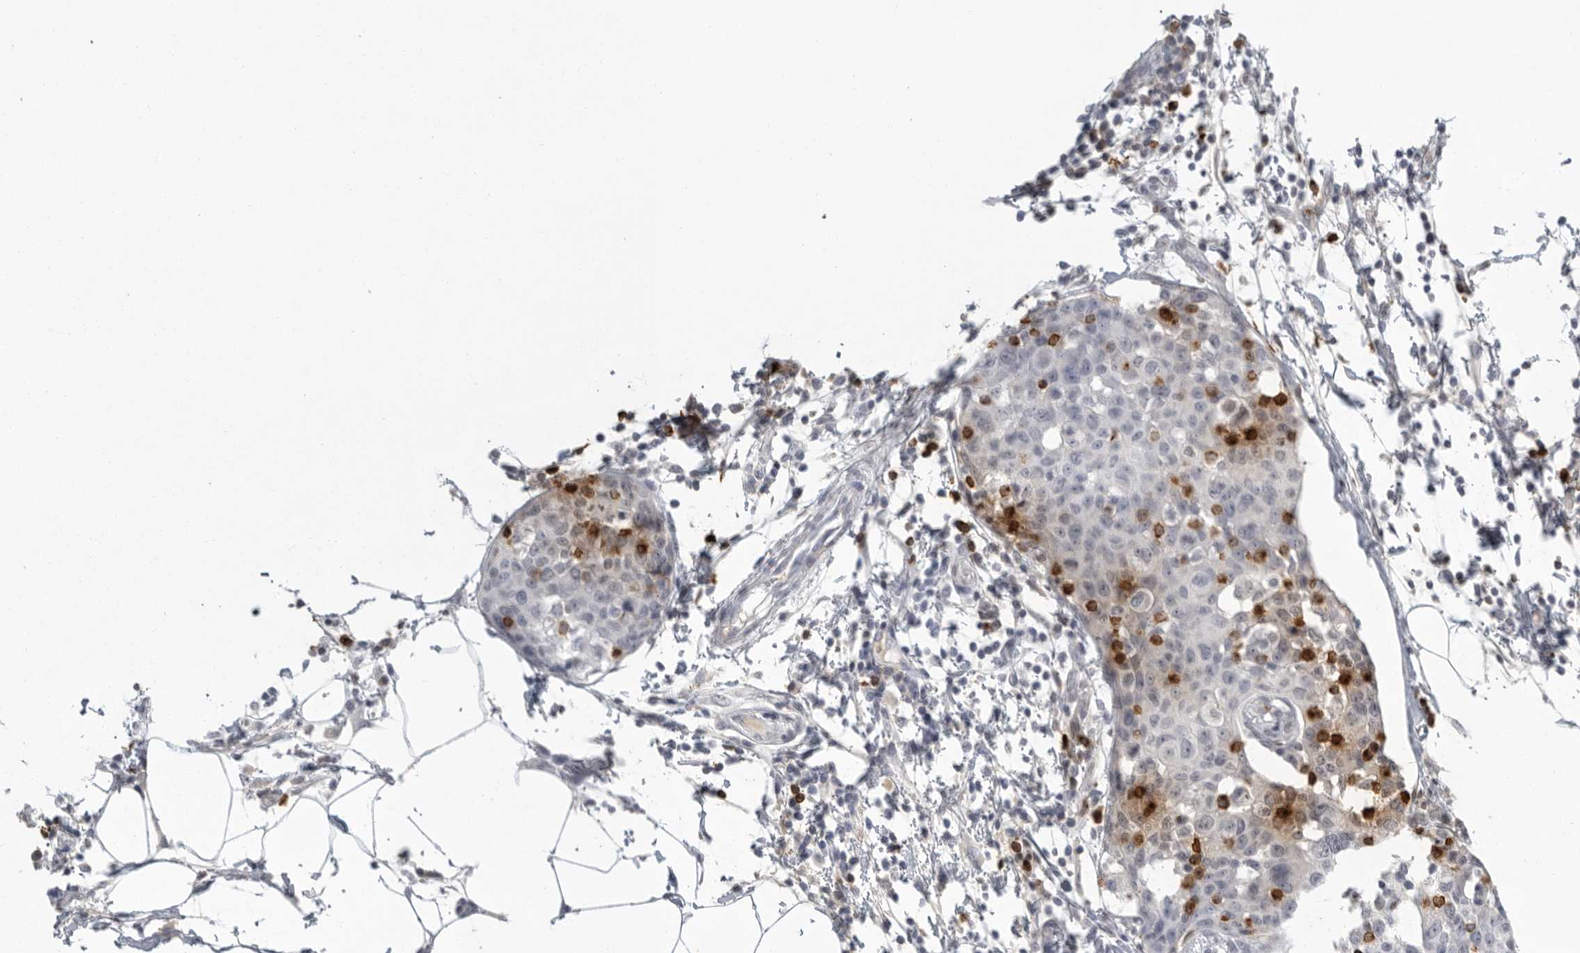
{"staining": {"intensity": "negative", "quantity": "none", "location": "none"}, "tissue": "breast cancer", "cell_type": "Tumor cells", "image_type": "cancer", "snomed": [{"axis": "morphology", "description": "Normal tissue, NOS"}, {"axis": "morphology", "description": "Duct carcinoma"}, {"axis": "topography", "description": "Breast"}], "caption": "Immunohistochemistry histopathology image of human breast intraductal carcinoma stained for a protein (brown), which demonstrates no staining in tumor cells.", "gene": "GNLY", "patient": {"sex": "female", "age": 37}}